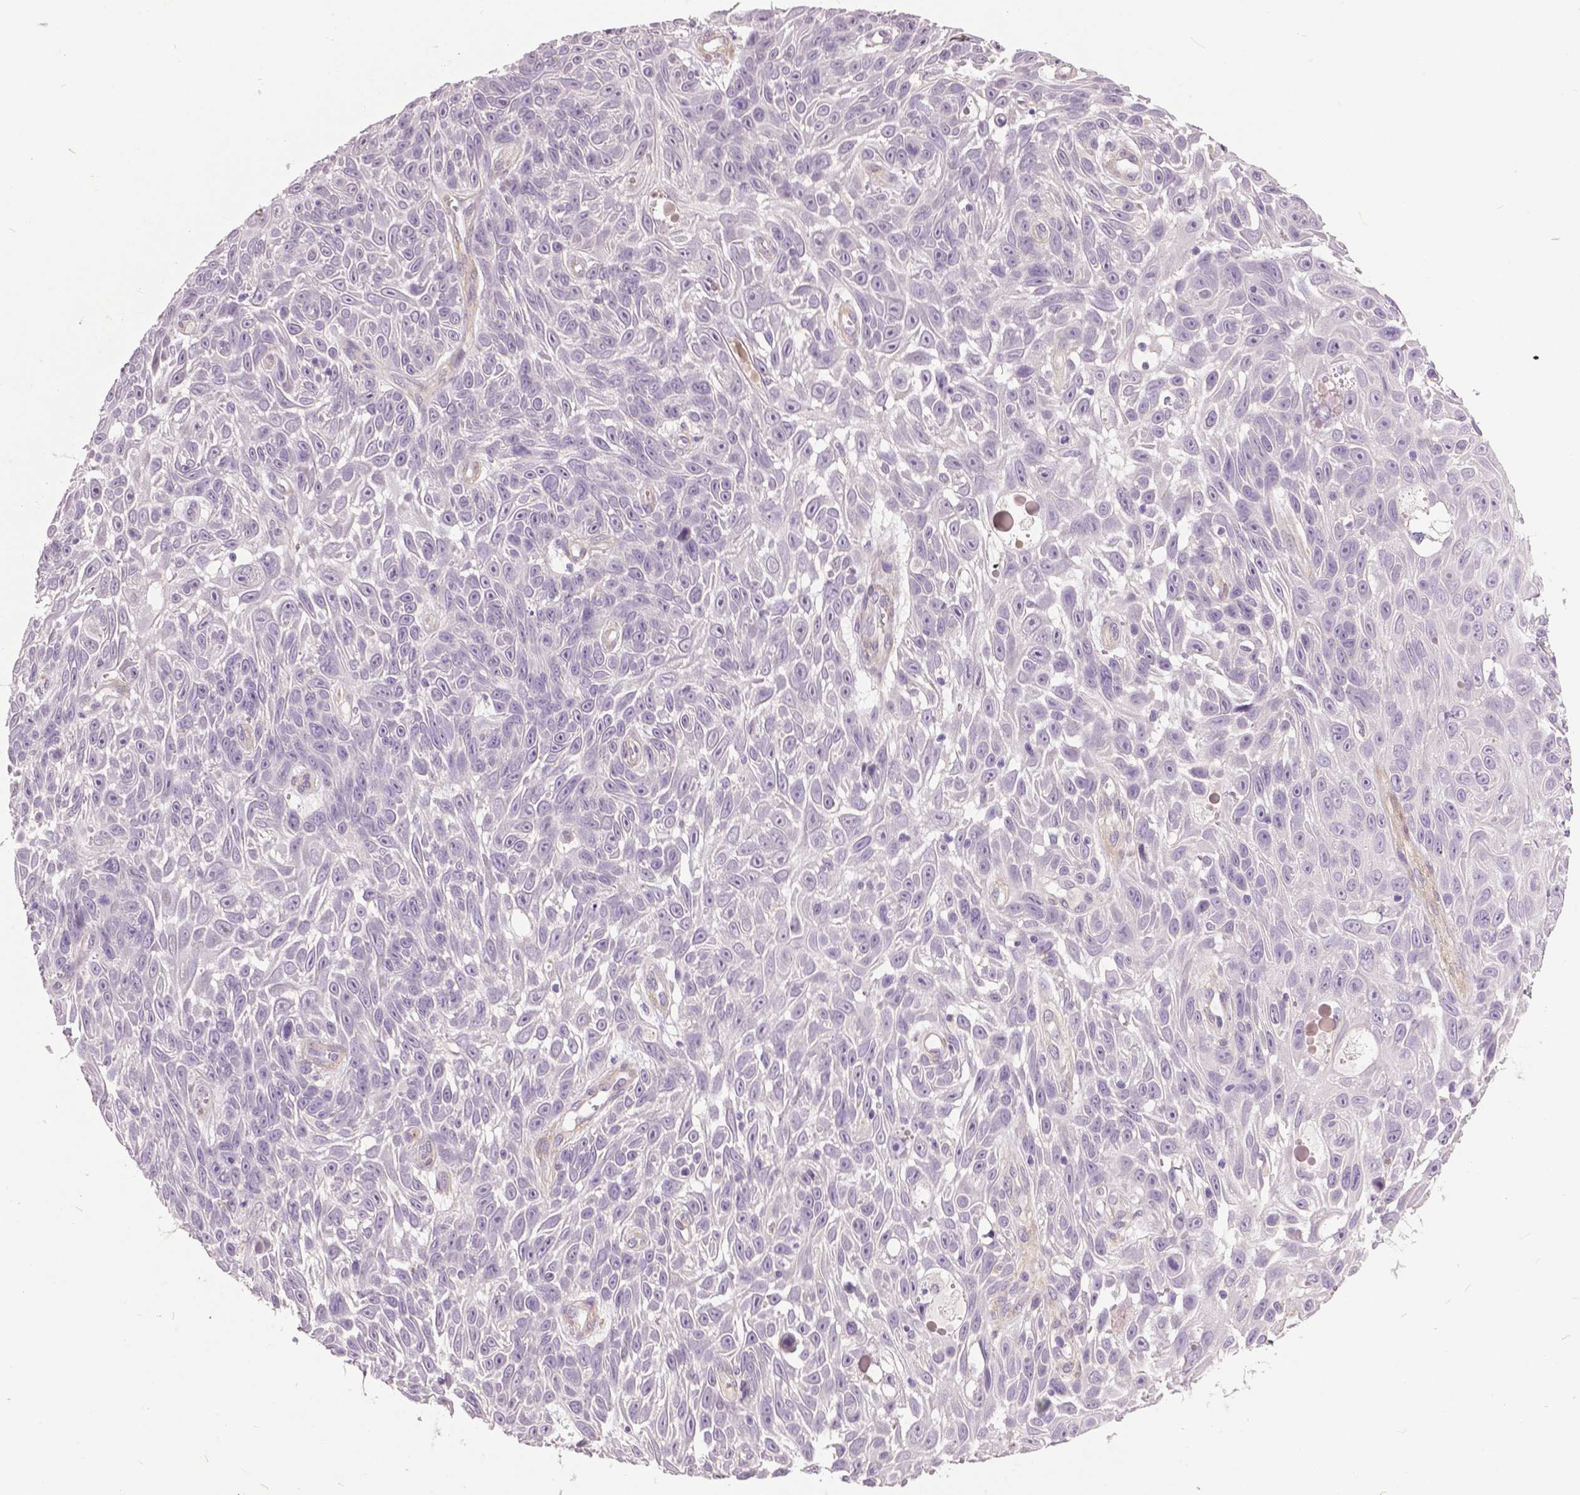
{"staining": {"intensity": "negative", "quantity": "none", "location": "none"}, "tissue": "skin cancer", "cell_type": "Tumor cells", "image_type": "cancer", "snomed": [{"axis": "morphology", "description": "Squamous cell carcinoma, NOS"}, {"axis": "topography", "description": "Skin"}], "caption": "This micrograph is of skin cancer stained with immunohistochemistry (IHC) to label a protein in brown with the nuclei are counter-stained blue. There is no staining in tumor cells. (Brightfield microscopy of DAB IHC at high magnification).", "gene": "FOXA1", "patient": {"sex": "male", "age": 82}}